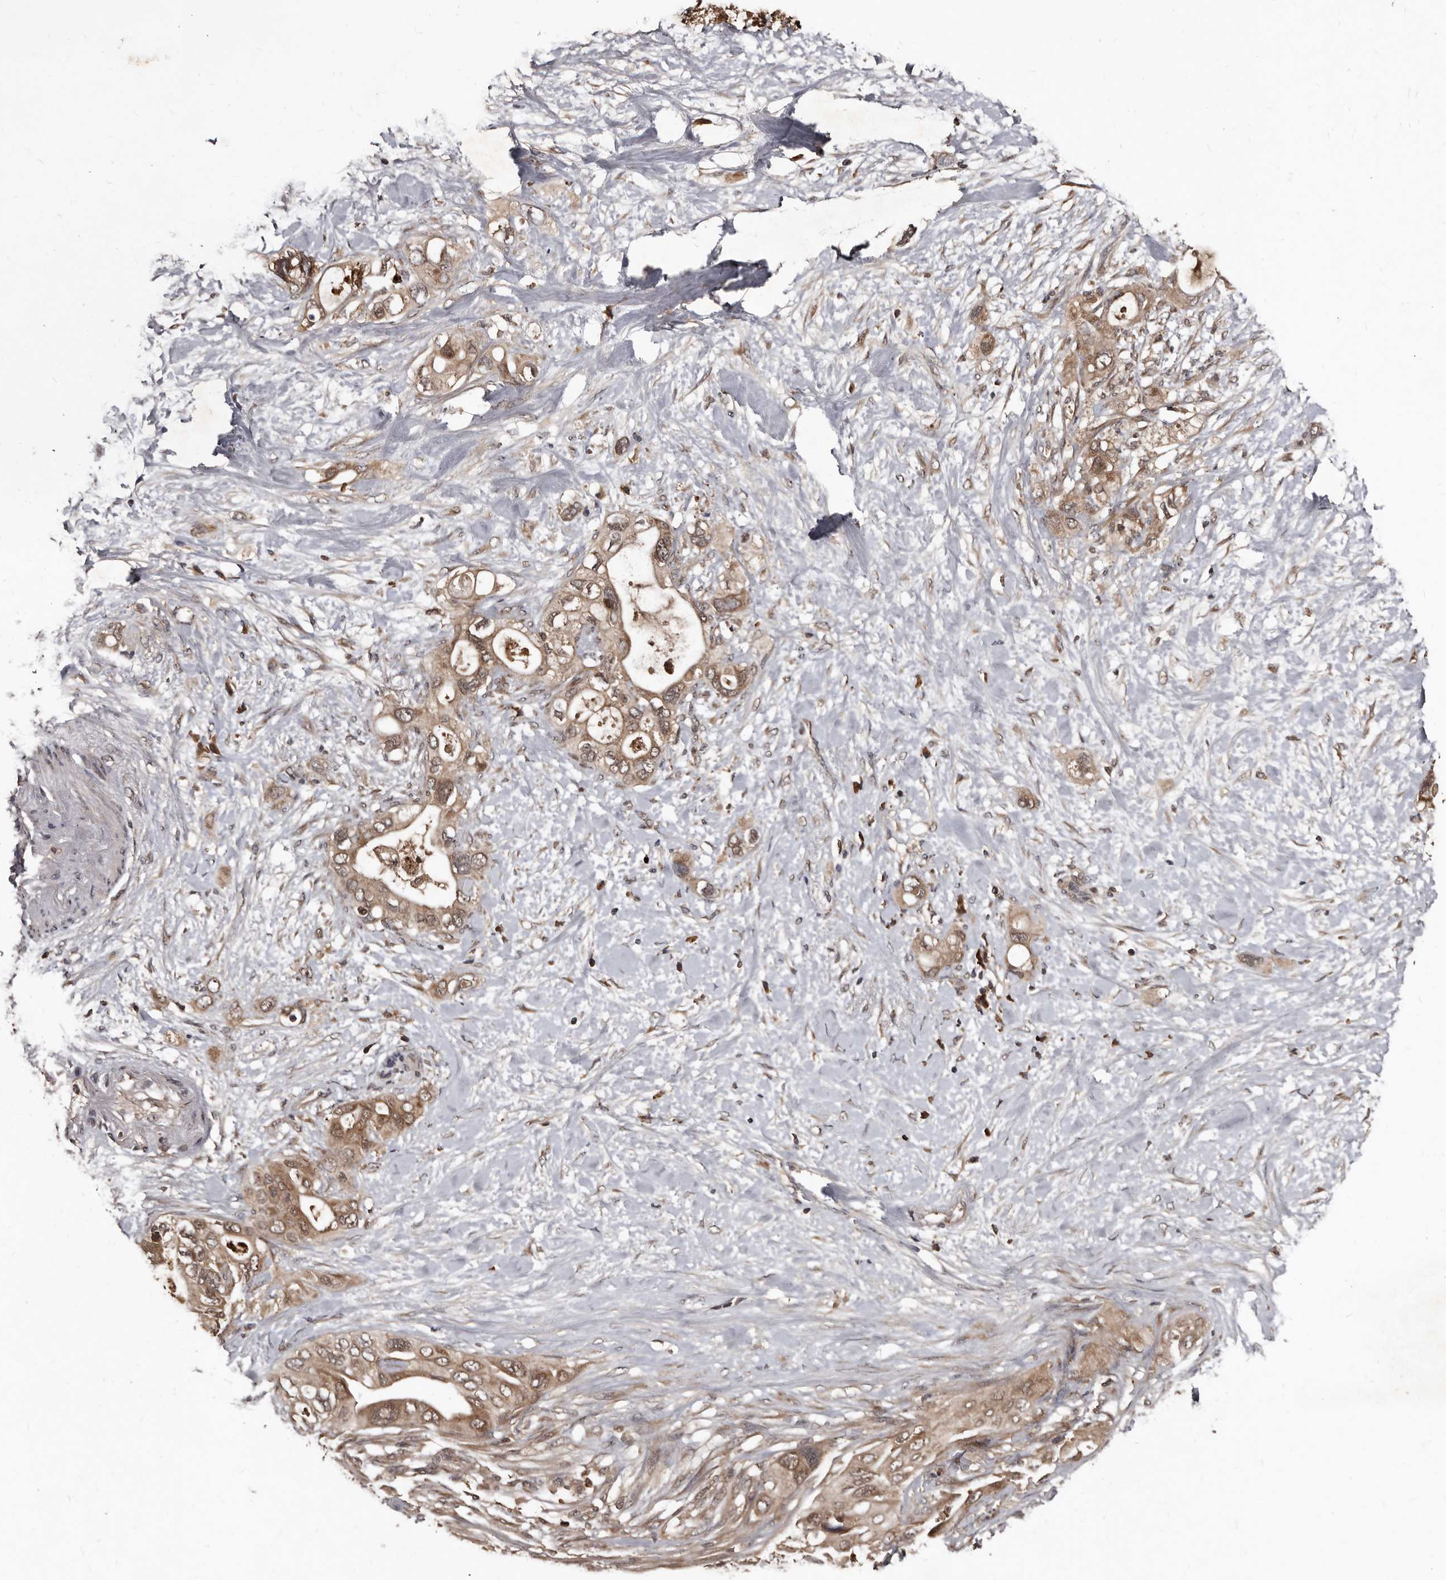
{"staining": {"intensity": "moderate", "quantity": ">75%", "location": "cytoplasmic/membranous"}, "tissue": "pancreatic cancer", "cell_type": "Tumor cells", "image_type": "cancer", "snomed": [{"axis": "morphology", "description": "Adenocarcinoma, NOS"}, {"axis": "topography", "description": "Pancreas"}], "caption": "Immunohistochemistry (IHC) image of human pancreatic adenocarcinoma stained for a protein (brown), which exhibits medium levels of moderate cytoplasmic/membranous positivity in about >75% of tumor cells.", "gene": "PMVK", "patient": {"sex": "female", "age": 56}}